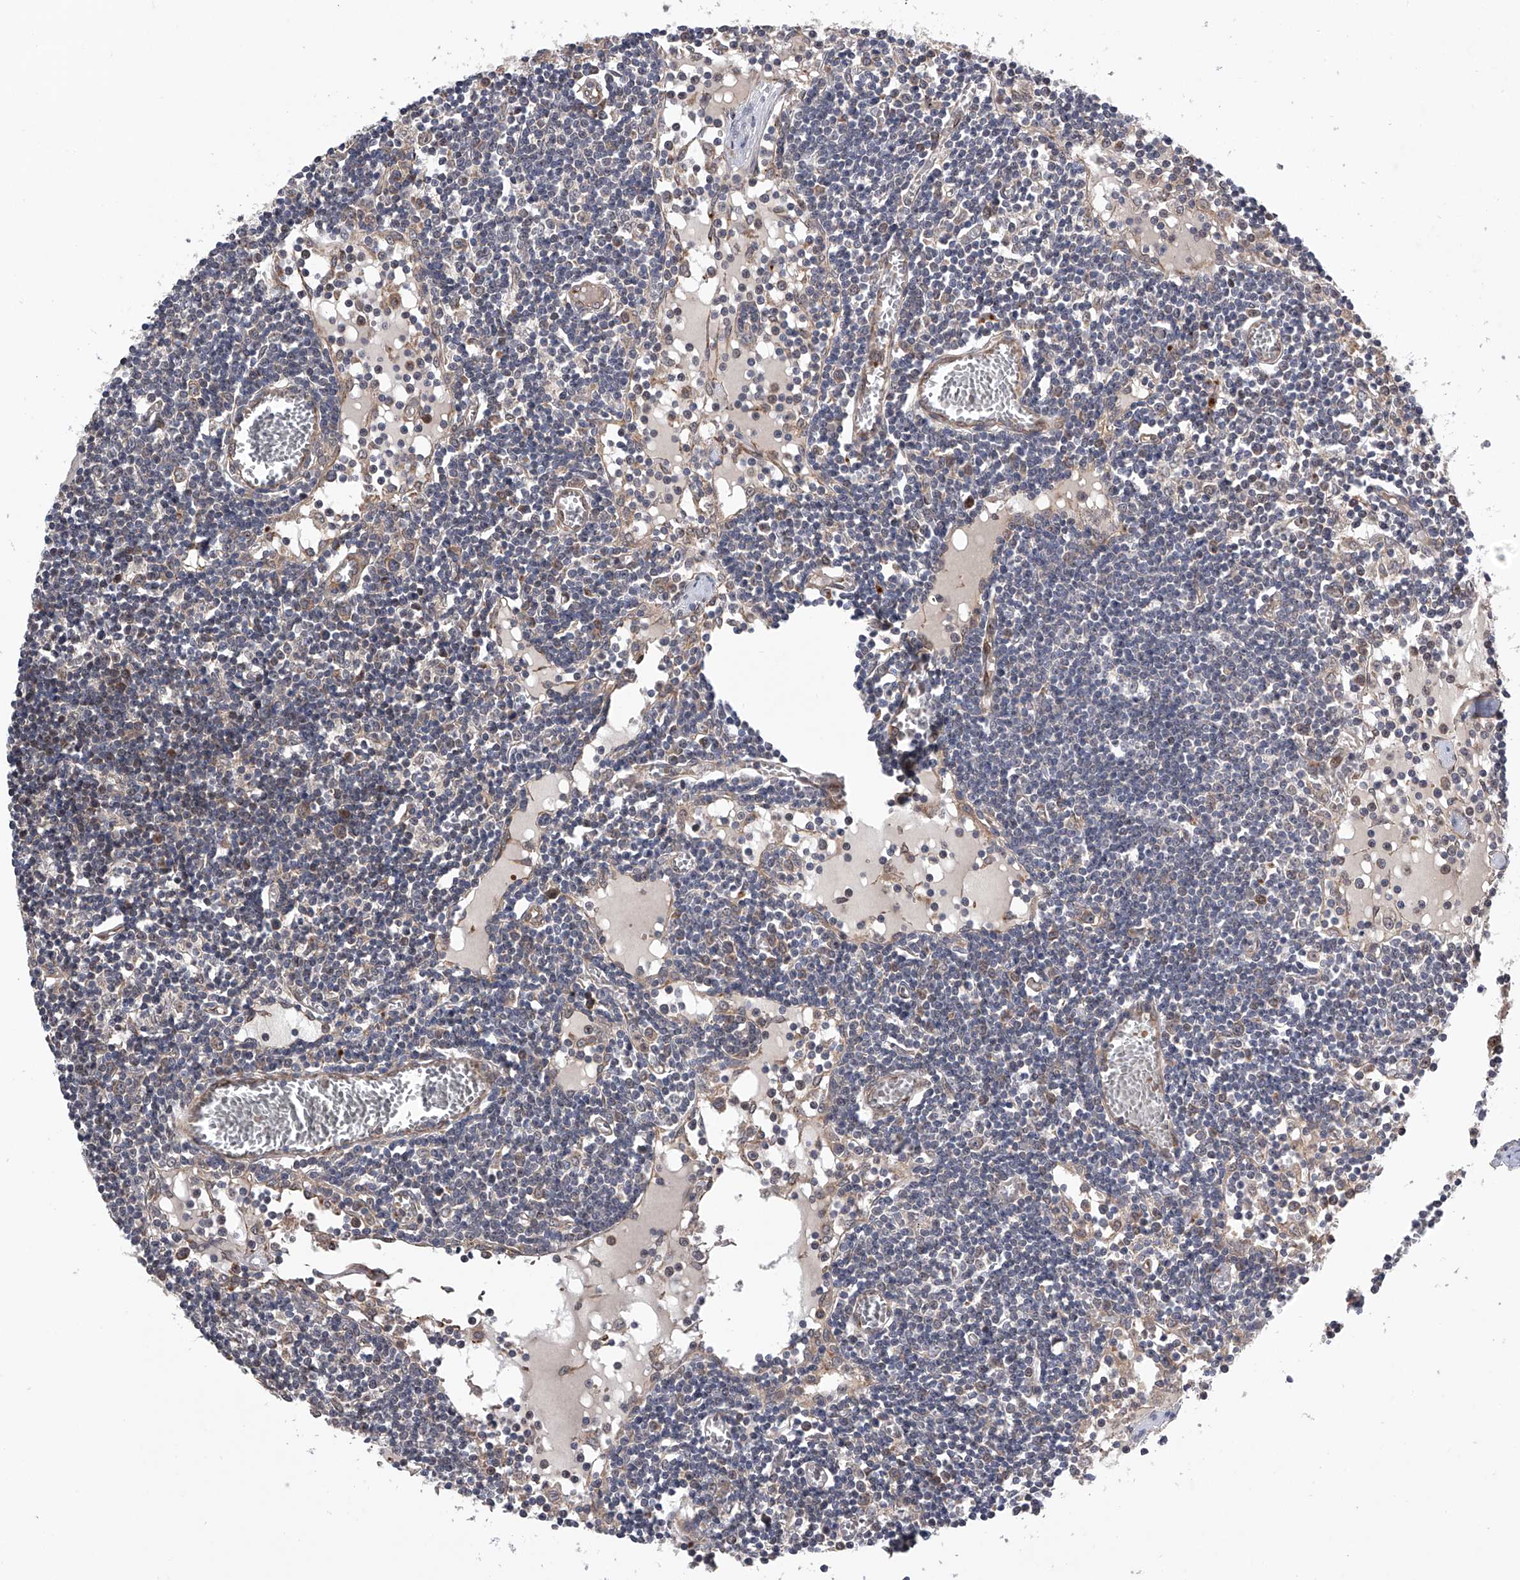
{"staining": {"intensity": "moderate", "quantity": "<25%", "location": "cytoplasmic/membranous"}, "tissue": "lymph node", "cell_type": "Non-germinal center cells", "image_type": "normal", "snomed": [{"axis": "morphology", "description": "Normal tissue, NOS"}, {"axis": "topography", "description": "Lymph node"}], "caption": "This is a histology image of immunohistochemistry (IHC) staining of normal lymph node, which shows moderate staining in the cytoplasmic/membranous of non-germinal center cells.", "gene": "MAP3K11", "patient": {"sex": "female", "age": 11}}